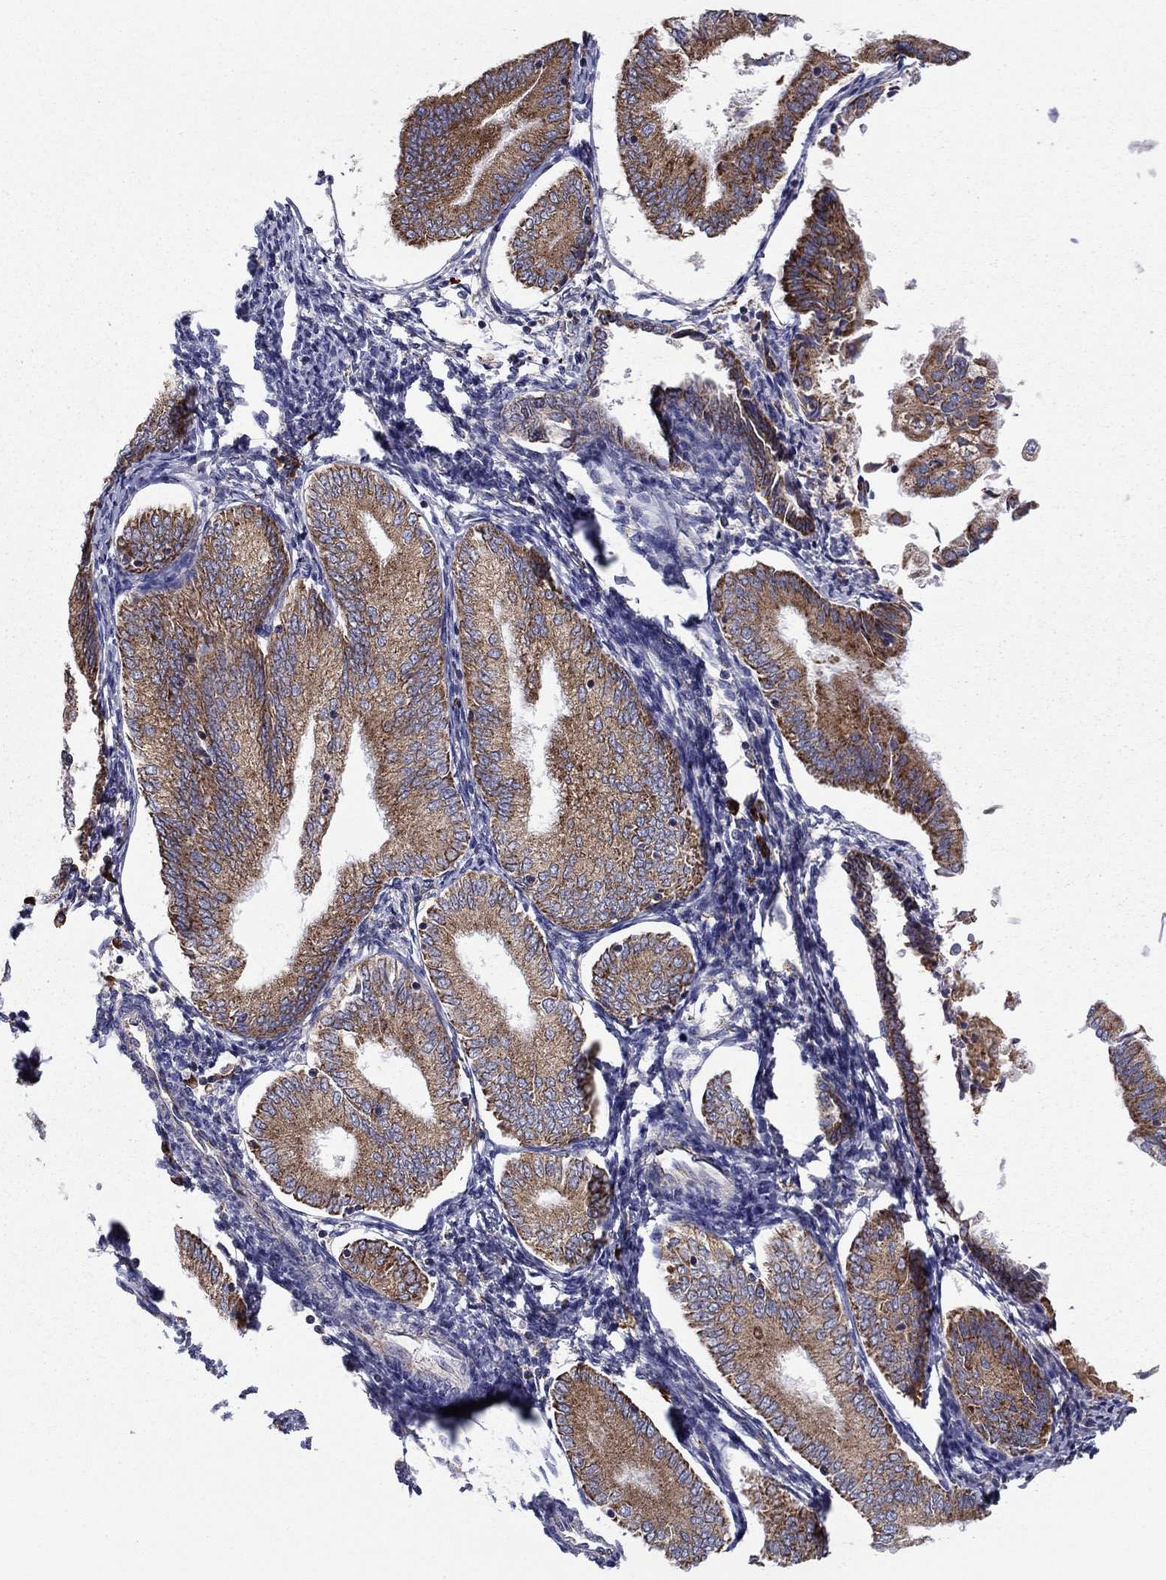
{"staining": {"intensity": "strong", "quantity": ">75%", "location": "cytoplasmic/membranous"}, "tissue": "endometrial cancer", "cell_type": "Tumor cells", "image_type": "cancer", "snomed": [{"axis": "morphology", "description": "Adenocarcinoma, NOS"}, {"axis": "topography", "description": "Endometrium"}], "caption": "A high-resolution photomicrograph shows immunohistochemistry staining of endometrial cancer (adenocarcinoma), which demonstrates strong cytoplasmic/membranous expression in approximately >75% of tumor cells. The staining is performed using DAB (3,3'-diaminobenzidine) brown chromogen to label protein expression. The nuclei are counter-stained blue using hematoxylin.", "gene": "PRDX4", "patient": {"sex": "female", "age": 55}}